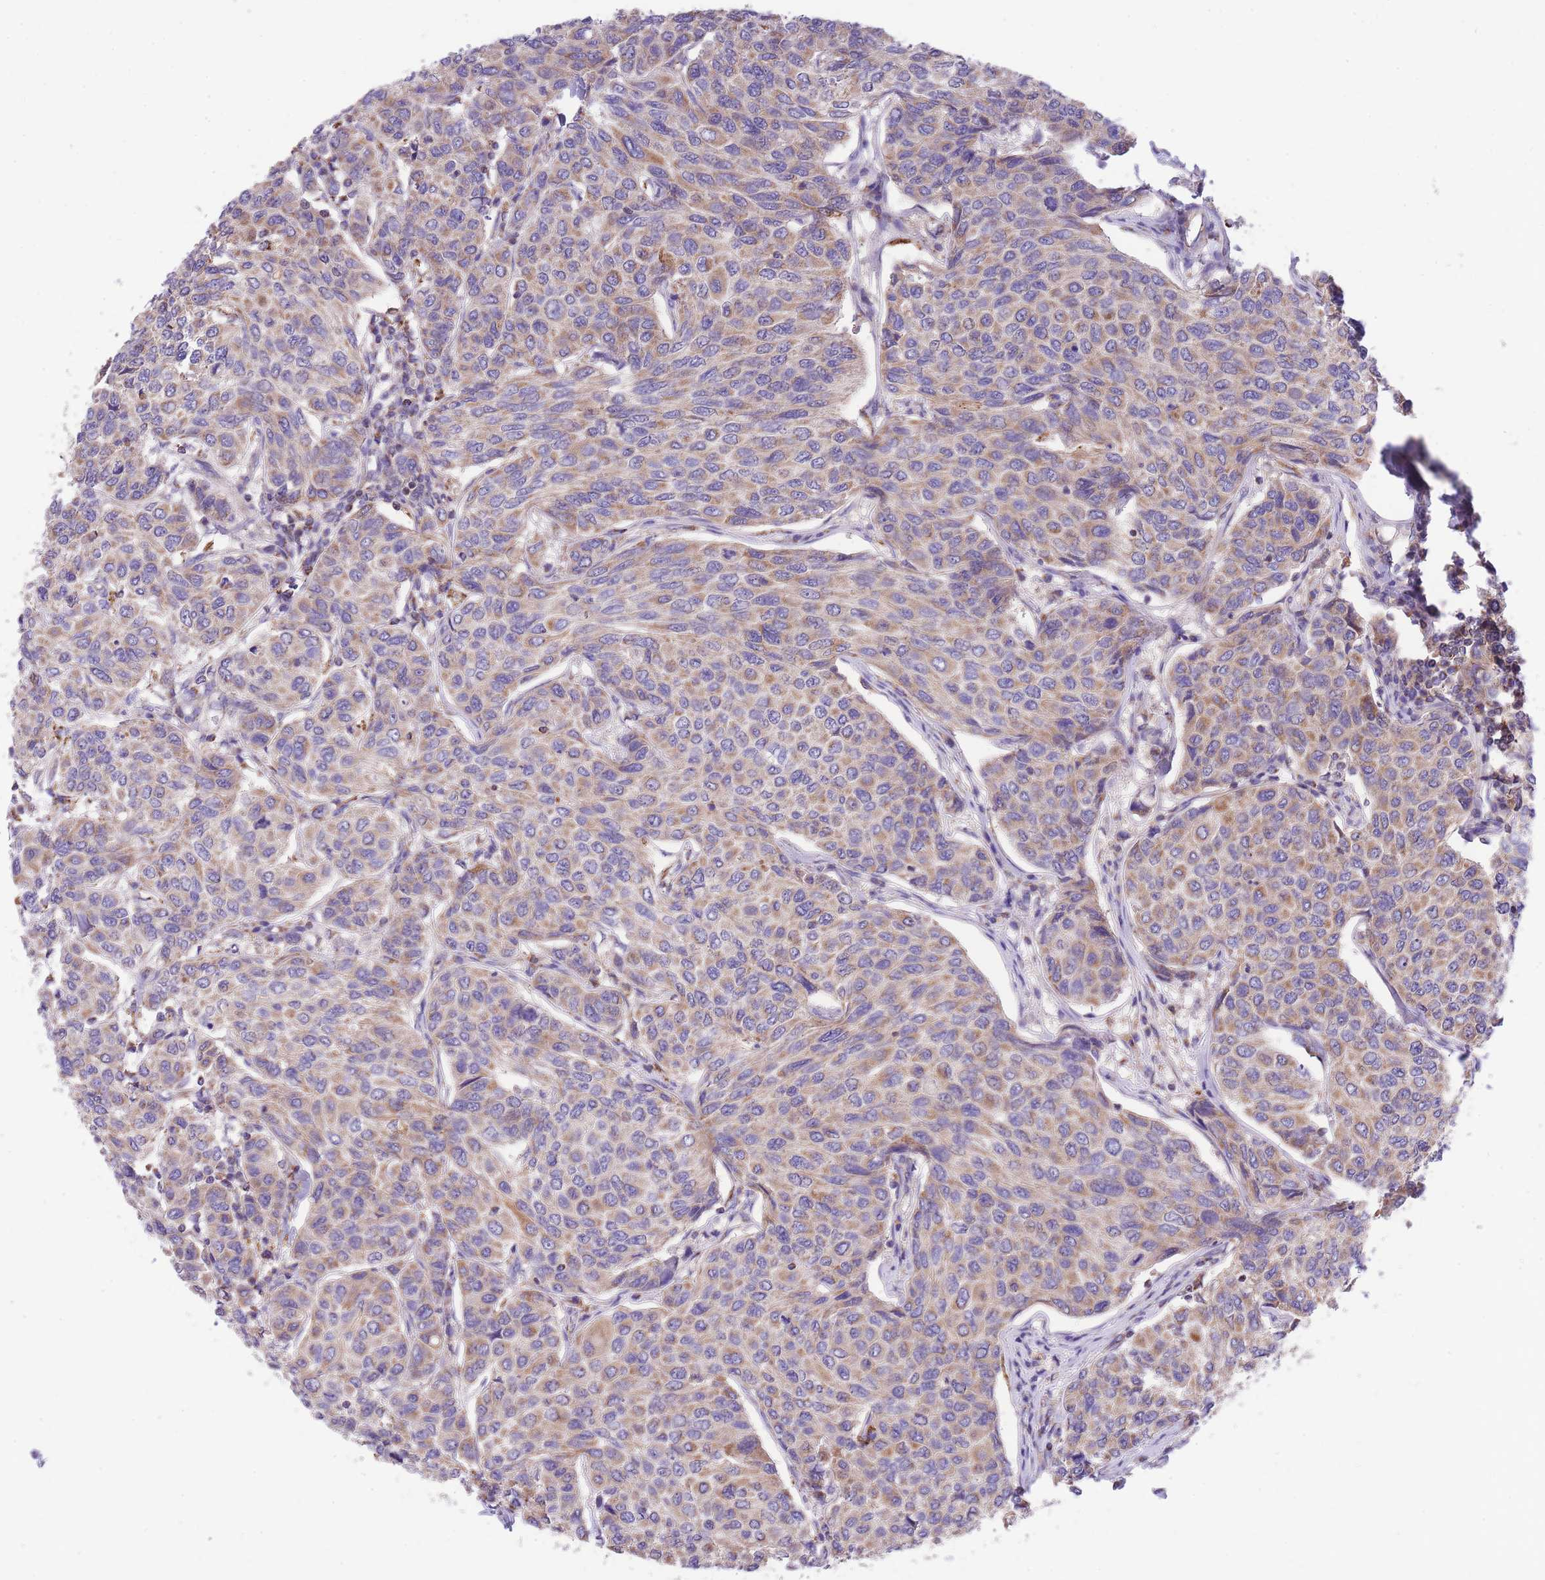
{"staining": {"intensity": "moderate", "quantity": ">75%", "location": "cytoplasmic/membranous"}, "tissue": "breast cancer", "cell_type": "Tumor cells", "image_type": "cancer", "snomed": [{"axis": "morphology", "description": "Duct carcinoma"}, {"axis": "topography", "description": "Breast"}], "caption": "Immunohistochemical staining of human breast infiltrating ductal carcinoma demonstrates medium levels of moderate cytoplasmic/membranous staining in approximately >75% of tumor cells.", "gene": "ST3GAL3", "patient": {"sex": "female", "age": 55}}